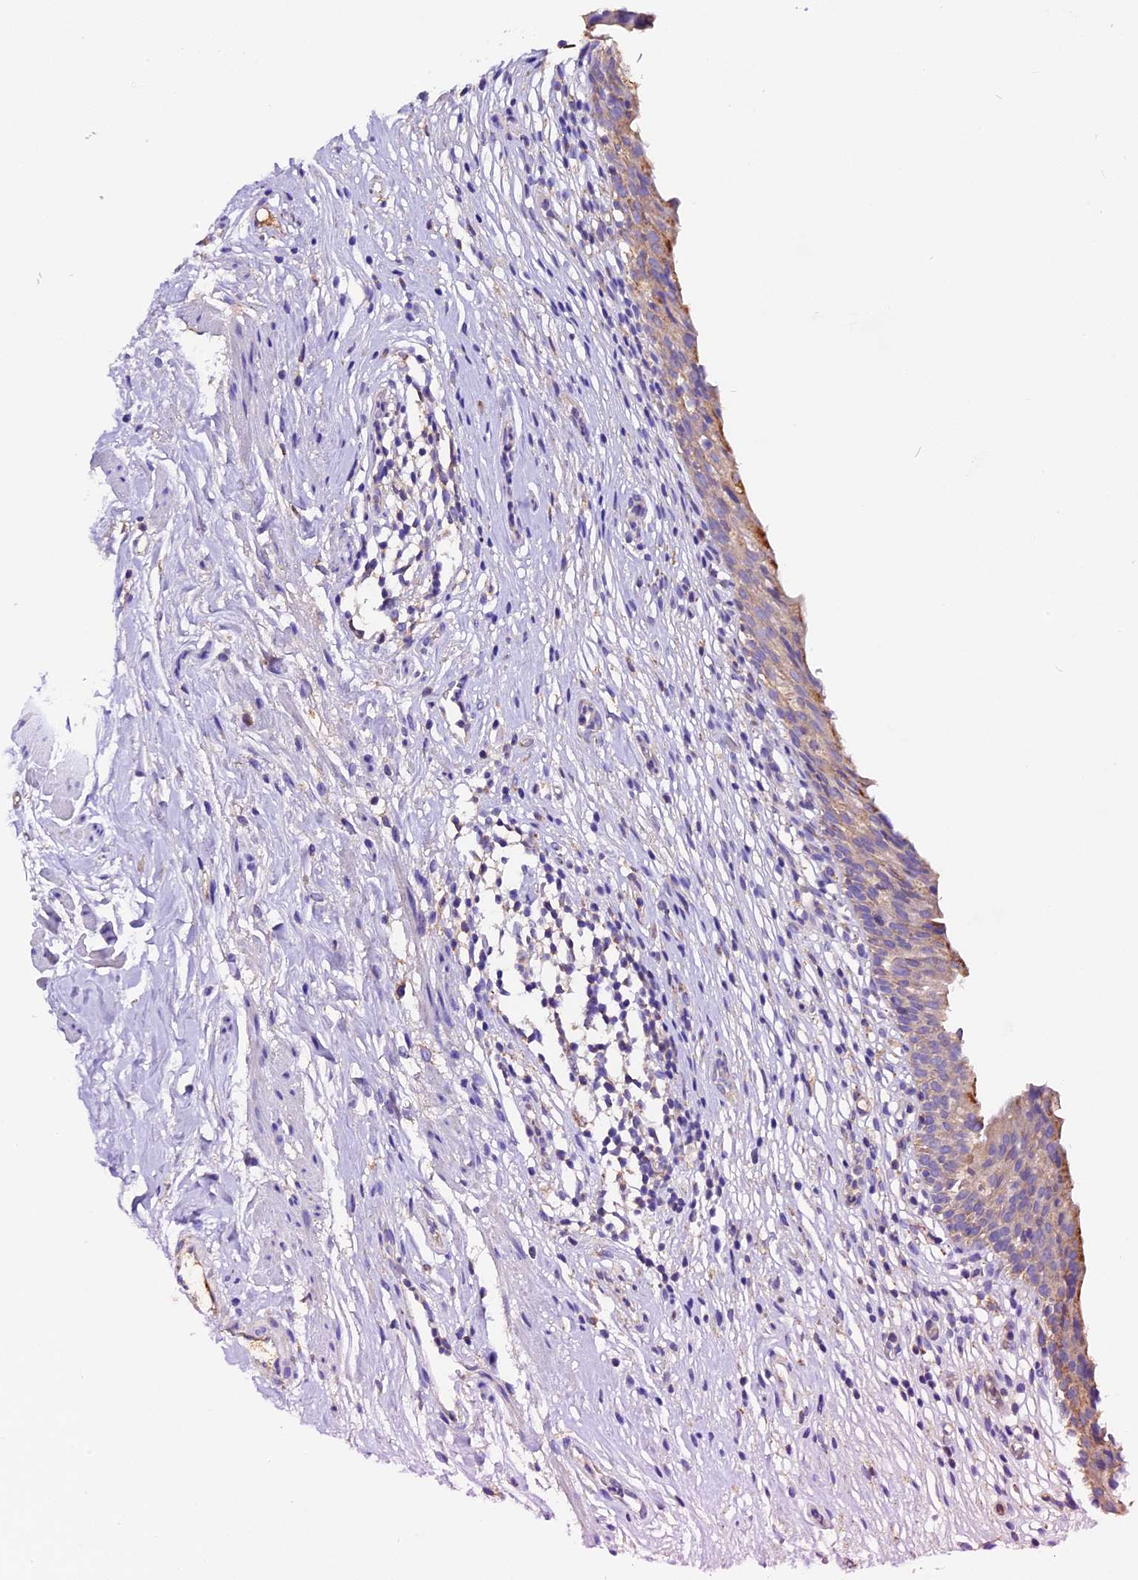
{"staining": {"intensity": "moderate", "quantity": ">75%", "location": "cytoplasmic/membranous"}, "tissue": "urinary bladder", "cell_type": "Urothelial cells", "image_type": "normal", "snomed": [{"axis": "morphology", "description": "Normal tissue, NOS"}, {"axis": "morphology", "description": "Inflammation, NOS"}, {"axis": "topography", "description": "Urinary bladder"}], "caption": "The immunohistochemical stain labels moderate cytoplasmic/membranous staining in urothelial cells of unremarkable urinary bladder. (DAB = brown stain, brightfield microscopy at high magnification).", "gene": "SIX5", "patient": {"sex": "male", "age": 63}}